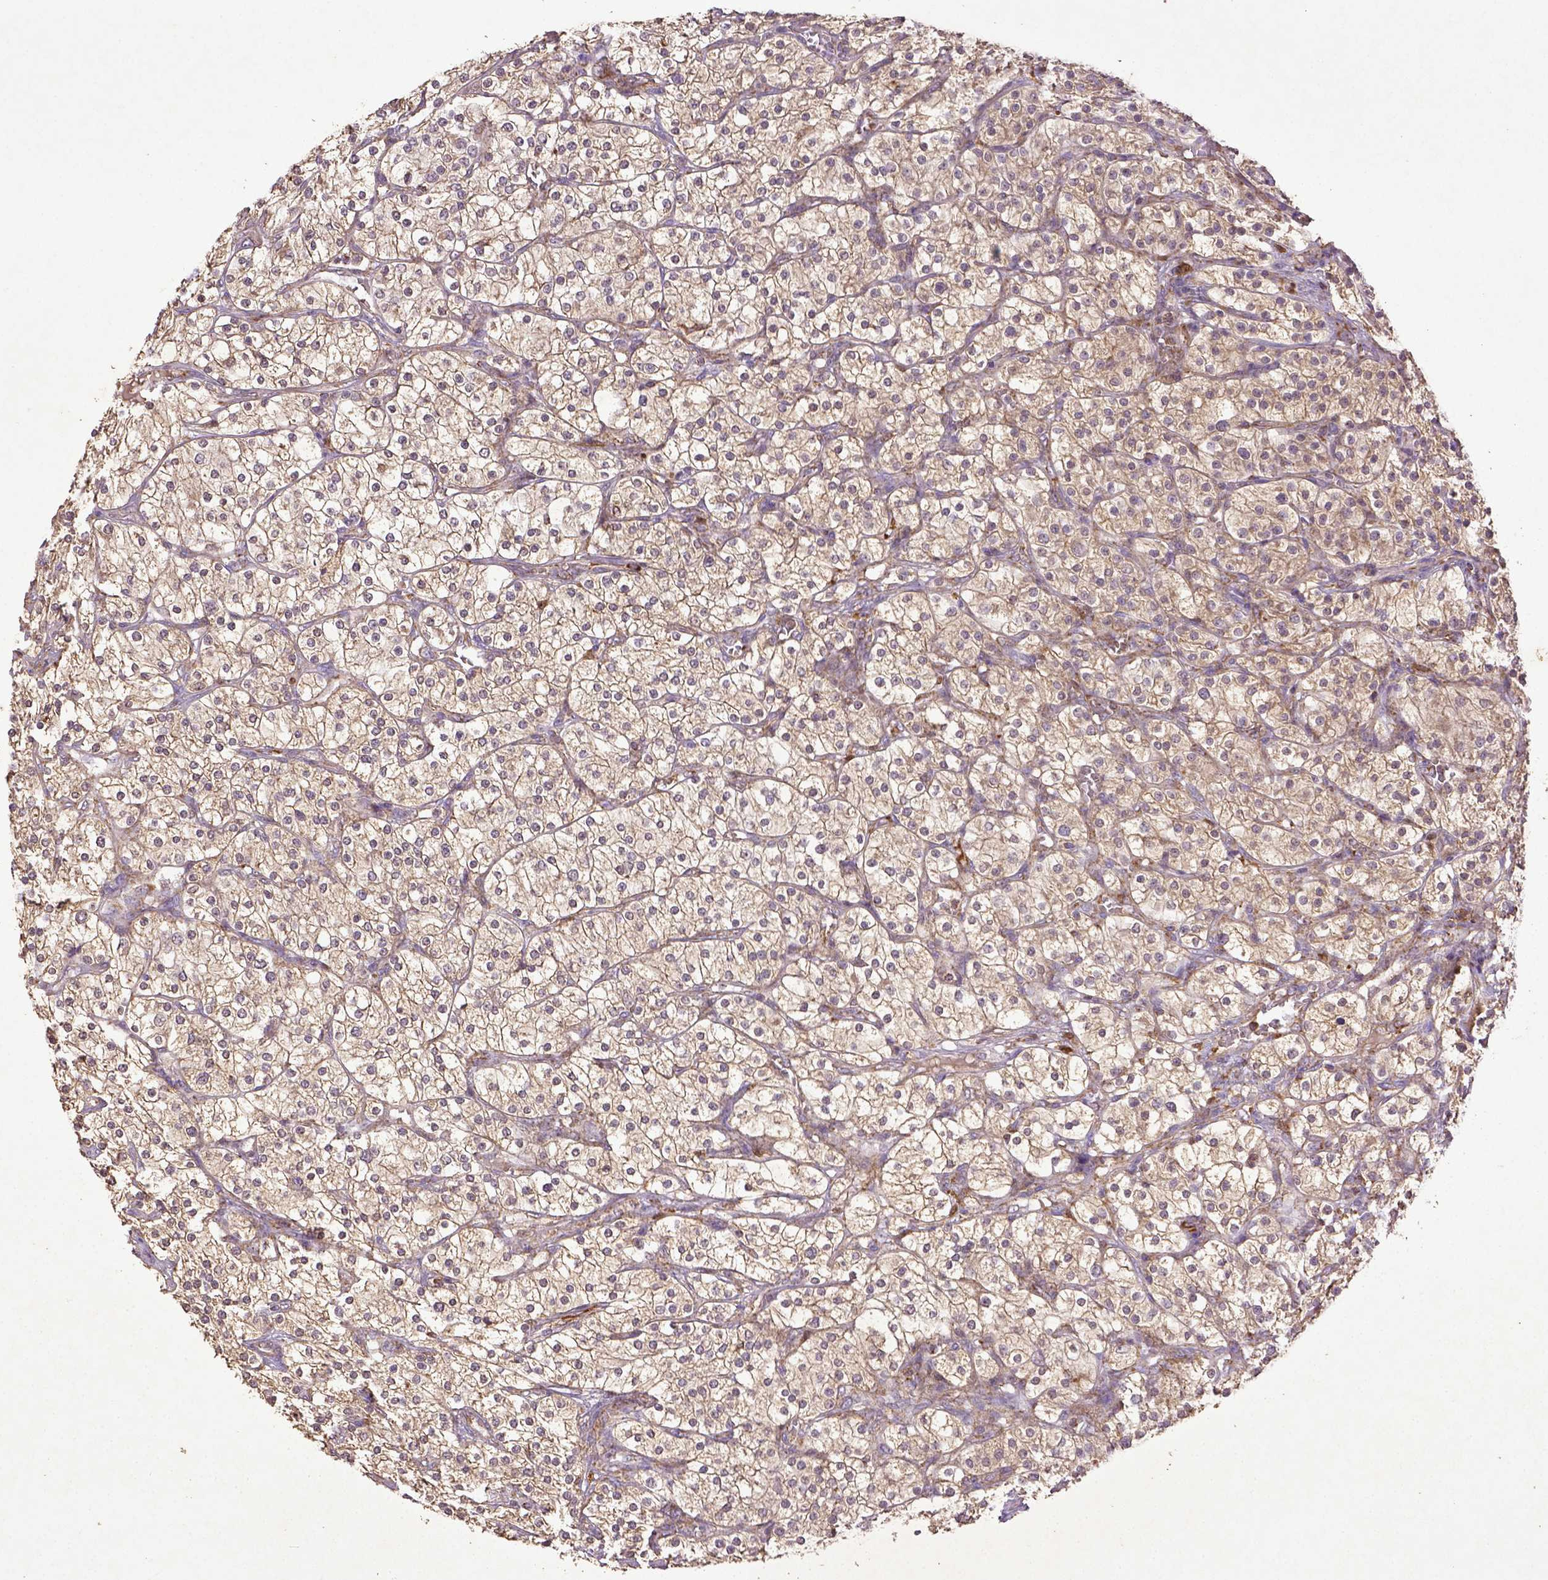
{"staining": {"intensity": "weak", "quantity": ">75%", "location": "cytoplasmic/membranous"}, "tissue": "renal cancer", "cell_type": "Tumor cells", "image_type": "cancer", "snomed": [{"axis": "morphology", "description": "Adenocarcinoma, NOS"}, {"axis": "topography", "description": "Kidney"}], "caption": "Tumor cells show low levels of weak cytoplasmic/membranous positivity in approximately >75% of cells in human adenocarcinoma (renal).", "gene": "MT-CO1", "patient": {"sex": "male", "age": 80}}